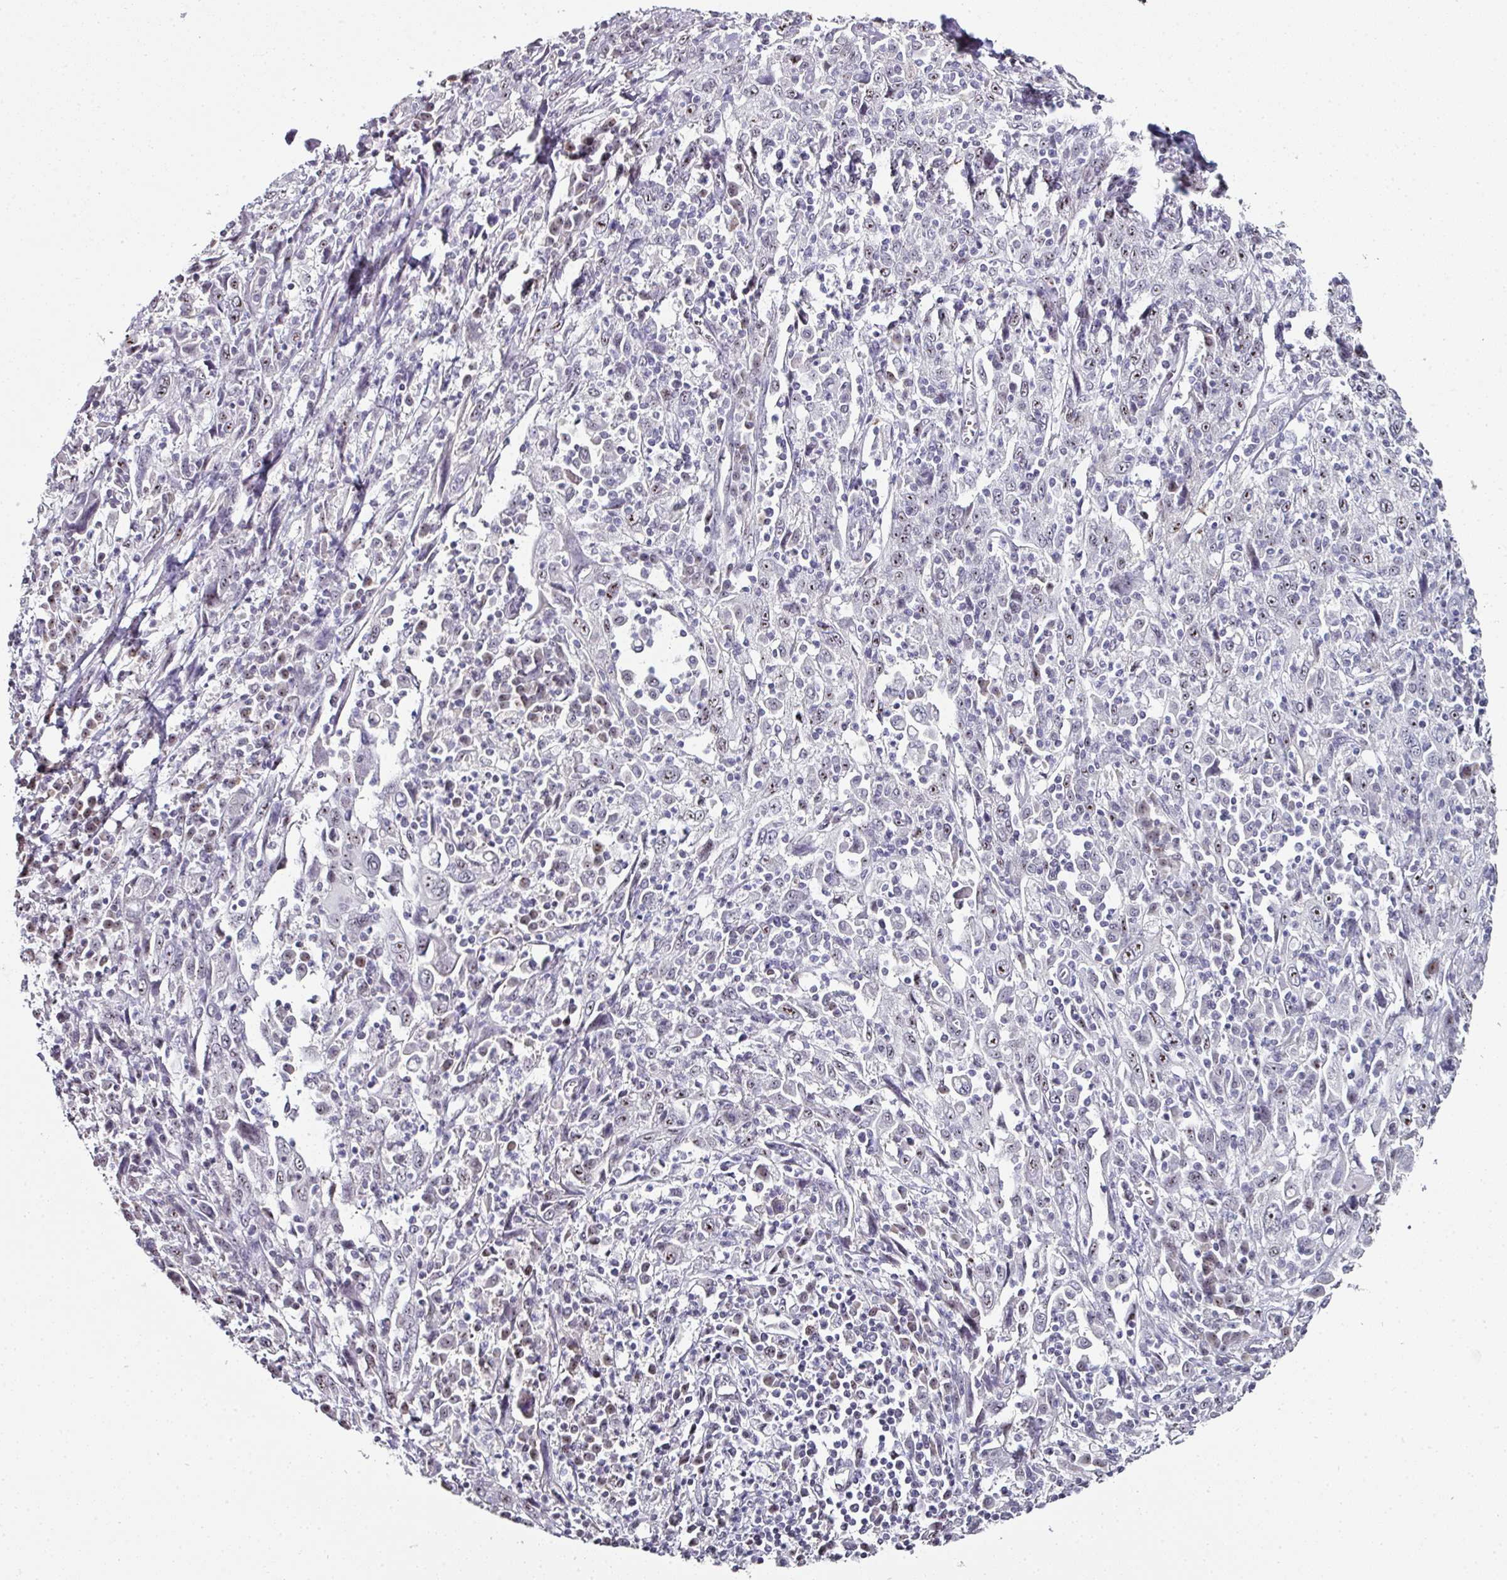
{"staining": {"intensity": "weak", "quantity": "<25%", "location": "nuclear"}, "tissue": "cervical cancer", "cell_type": "Tumor cells", "image_type": "cancer", "snomed": [{"axis": "morphology", "description": "Squamous cell carcinoma, NOS"}, {"axis": "topography", "description": "Cervix"}], "caption": "An IHC micrograph of cervical cancer is shown. There is no staining in tumor cells of cervical cancer.", "gene": "NACC2", "patient": {"sex": "female", "age": 46}}